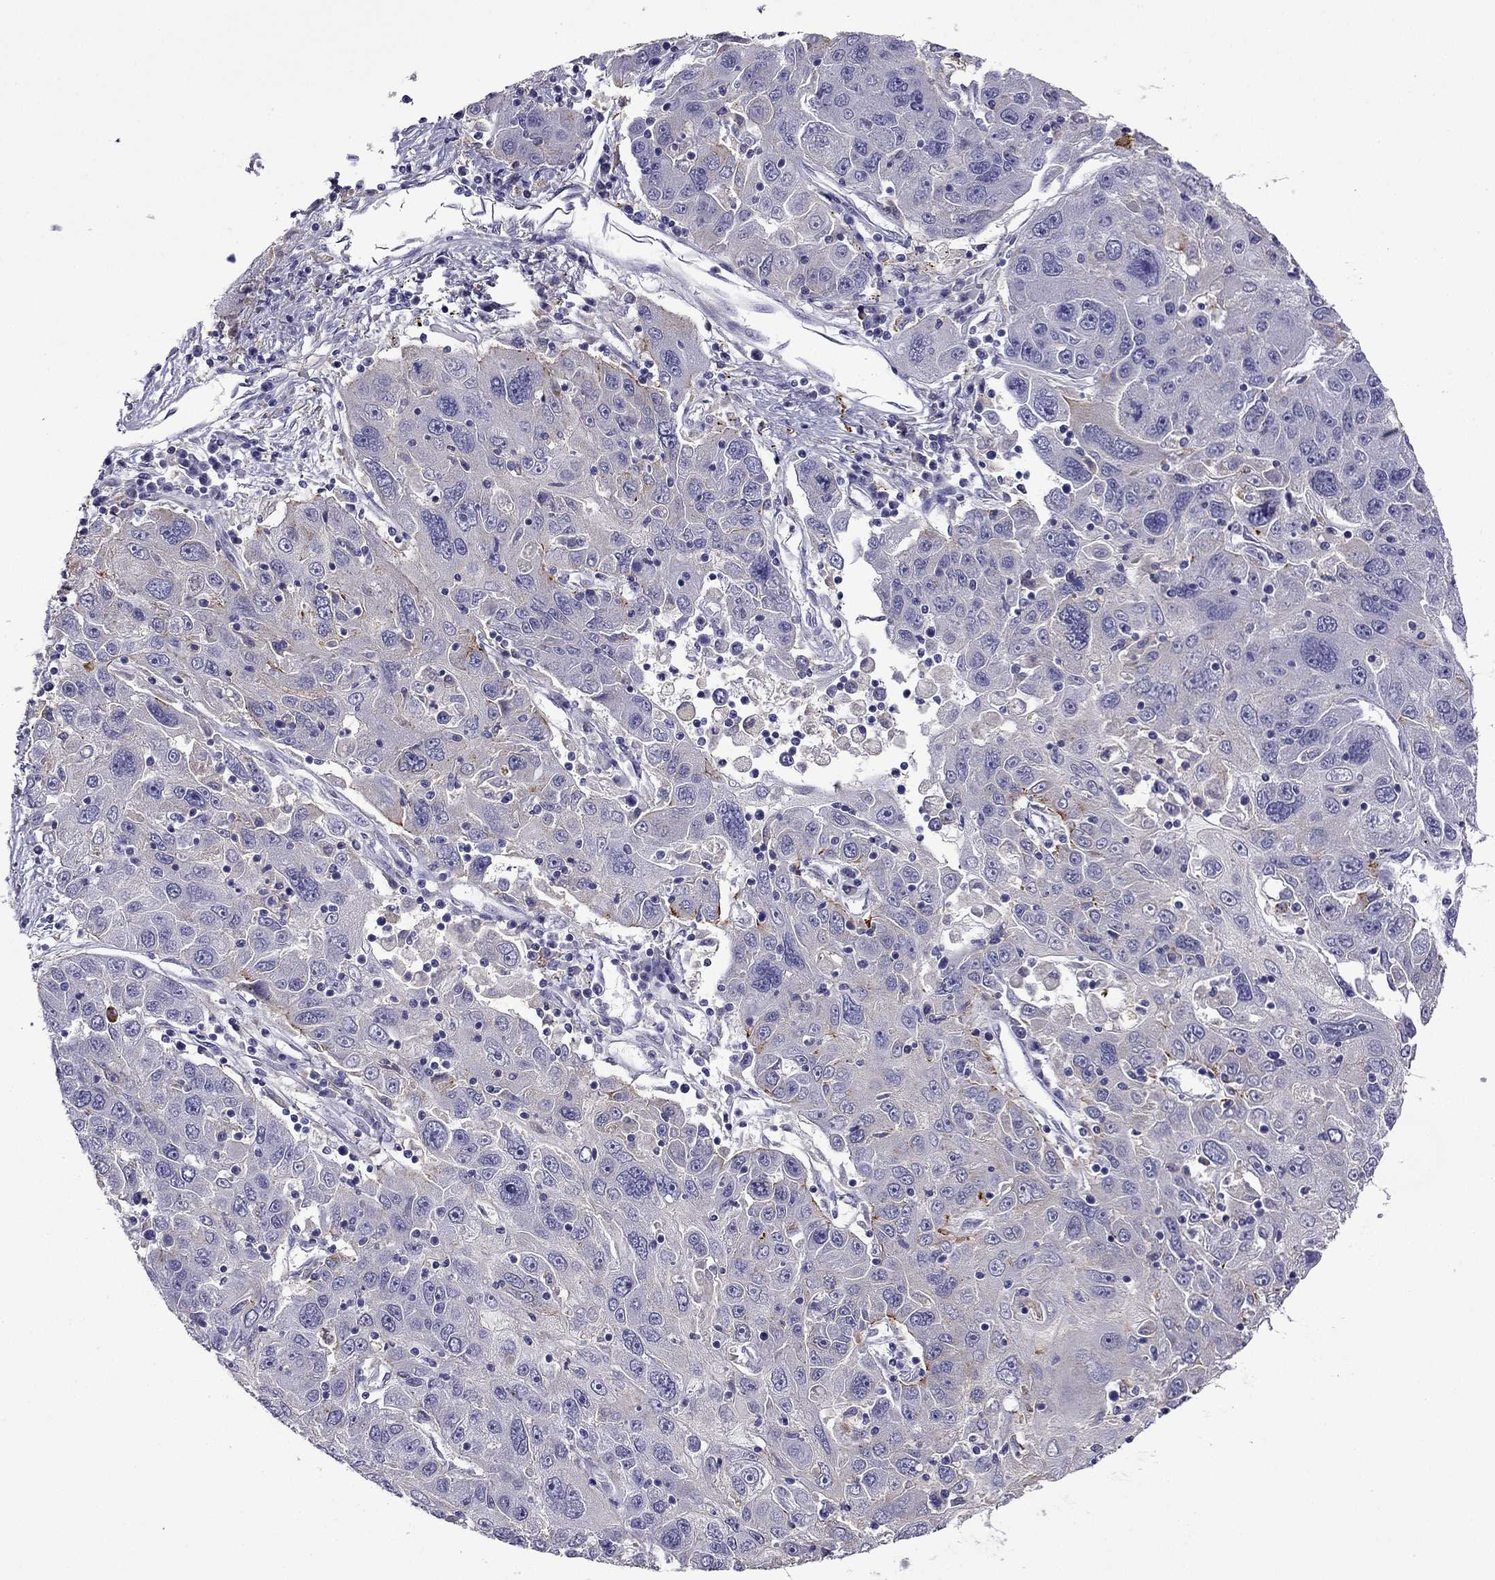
{"staining": {"intensity": "negative", "quantity": "none", "location": "none"}, "tissue": "stomach cancer", "cell_type": "Tumor cells", "image_type": "cancer", "snomed": [{"axis": "morphology", "description": "Adenocarcinoma, NOS"}, {"axis": "topography", "description": "Stomach"}], "caption": "This image is of stomach adenocarcinoma stained with immunohistochemistry (IHC) to label a protein in brown with the nuclei are counter-stained blue. There is no expression in tumor cells. Brightfield microscopy of IHC stained with DAB (brown) and hematoxylin (blue), captured at high magnification.", "gene": "TSSK4", "patient": {"sex": "male", "age": 56}}